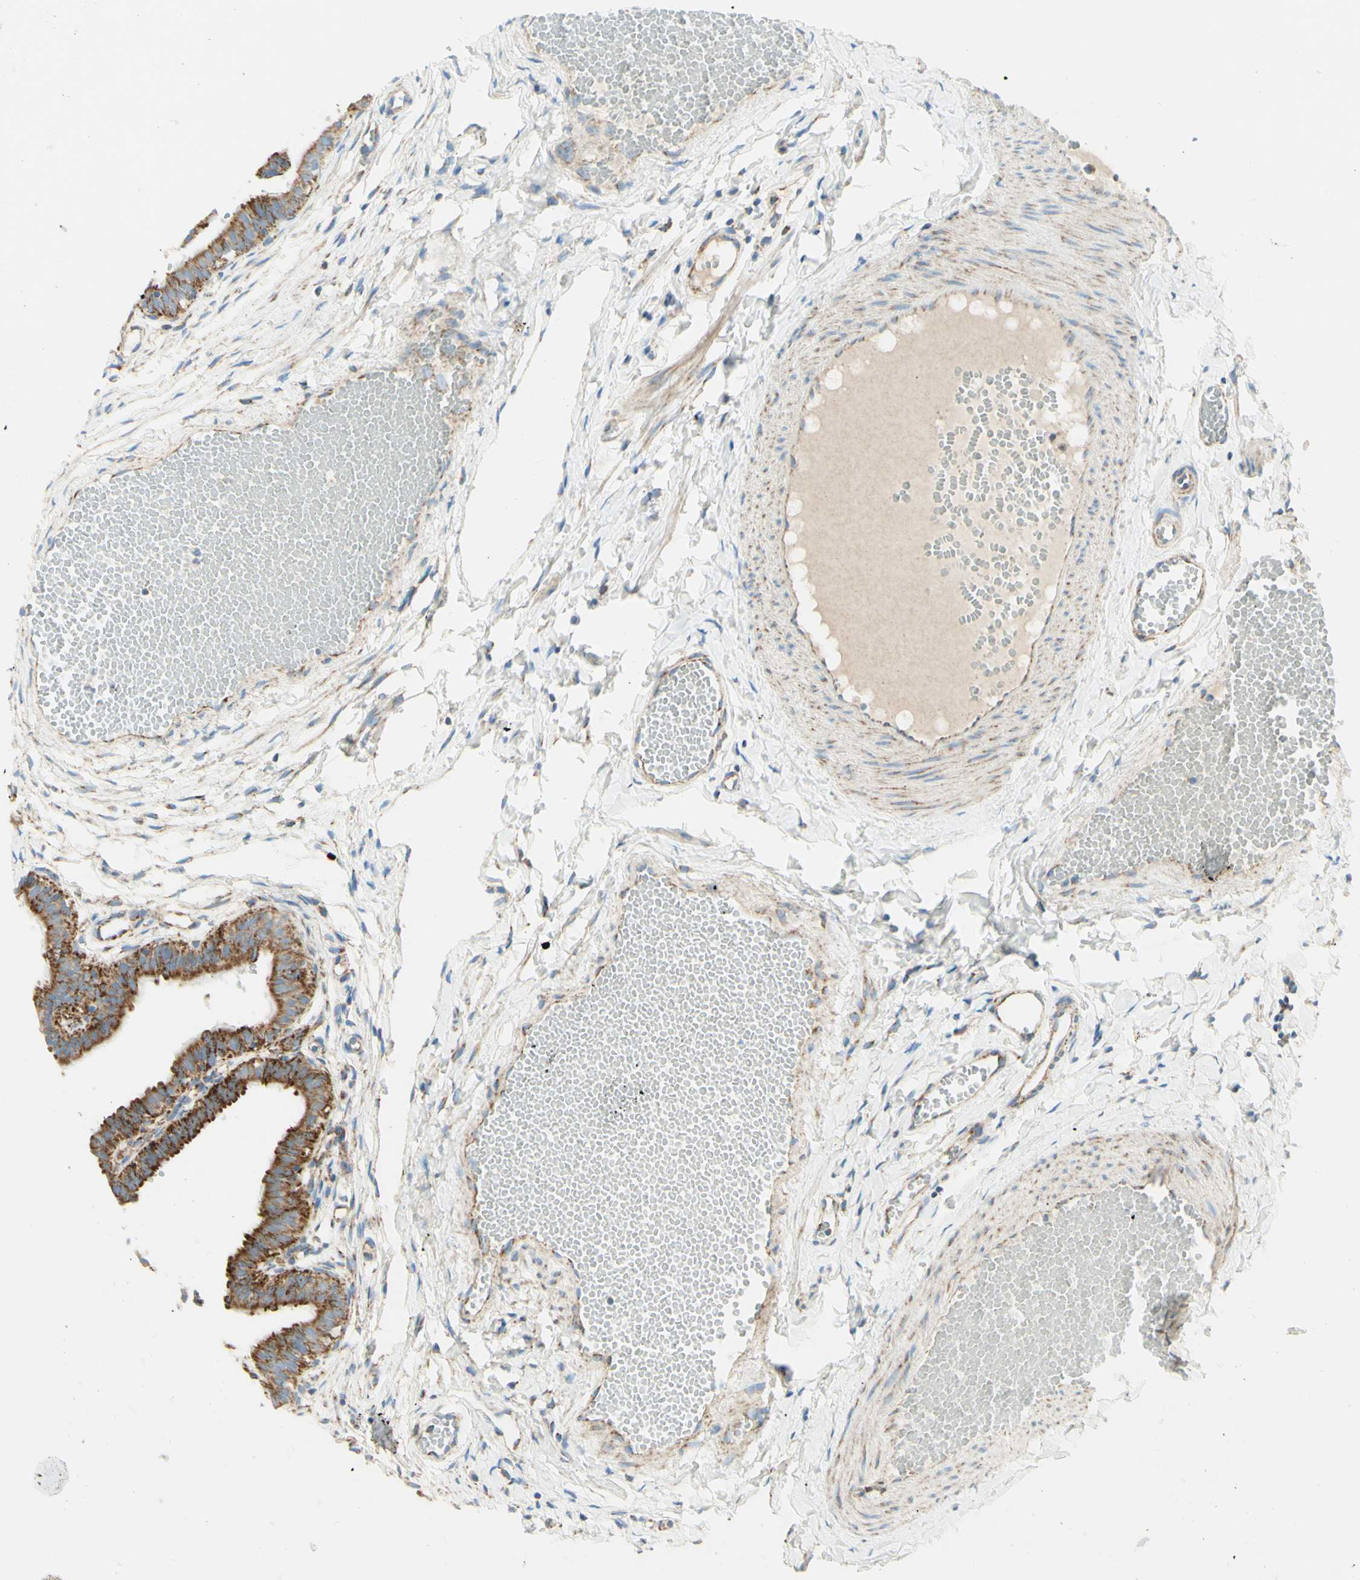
{"staining": {"intensity": "strong", "quantity": ">75%", "location": "cytoplasmic/membranous"}, "tissue": "fallopian tube", "cell_type": "Glandular cells", "image_type": "normal", "snomed": [{"axis": "morphology", "description": "Normal tissue, NOS"}, {"axis": "topography", "description": "Fallopian tube"}, {"axis": "topography", "description": "Placenta"}], "caption": "A brown stain labels strong cytoplasmic/membranous expression of a protein in glandular cells of normal fallopian tube.", "gene": "ARMC10", "patient": {"sex": "female", "age": 34}}